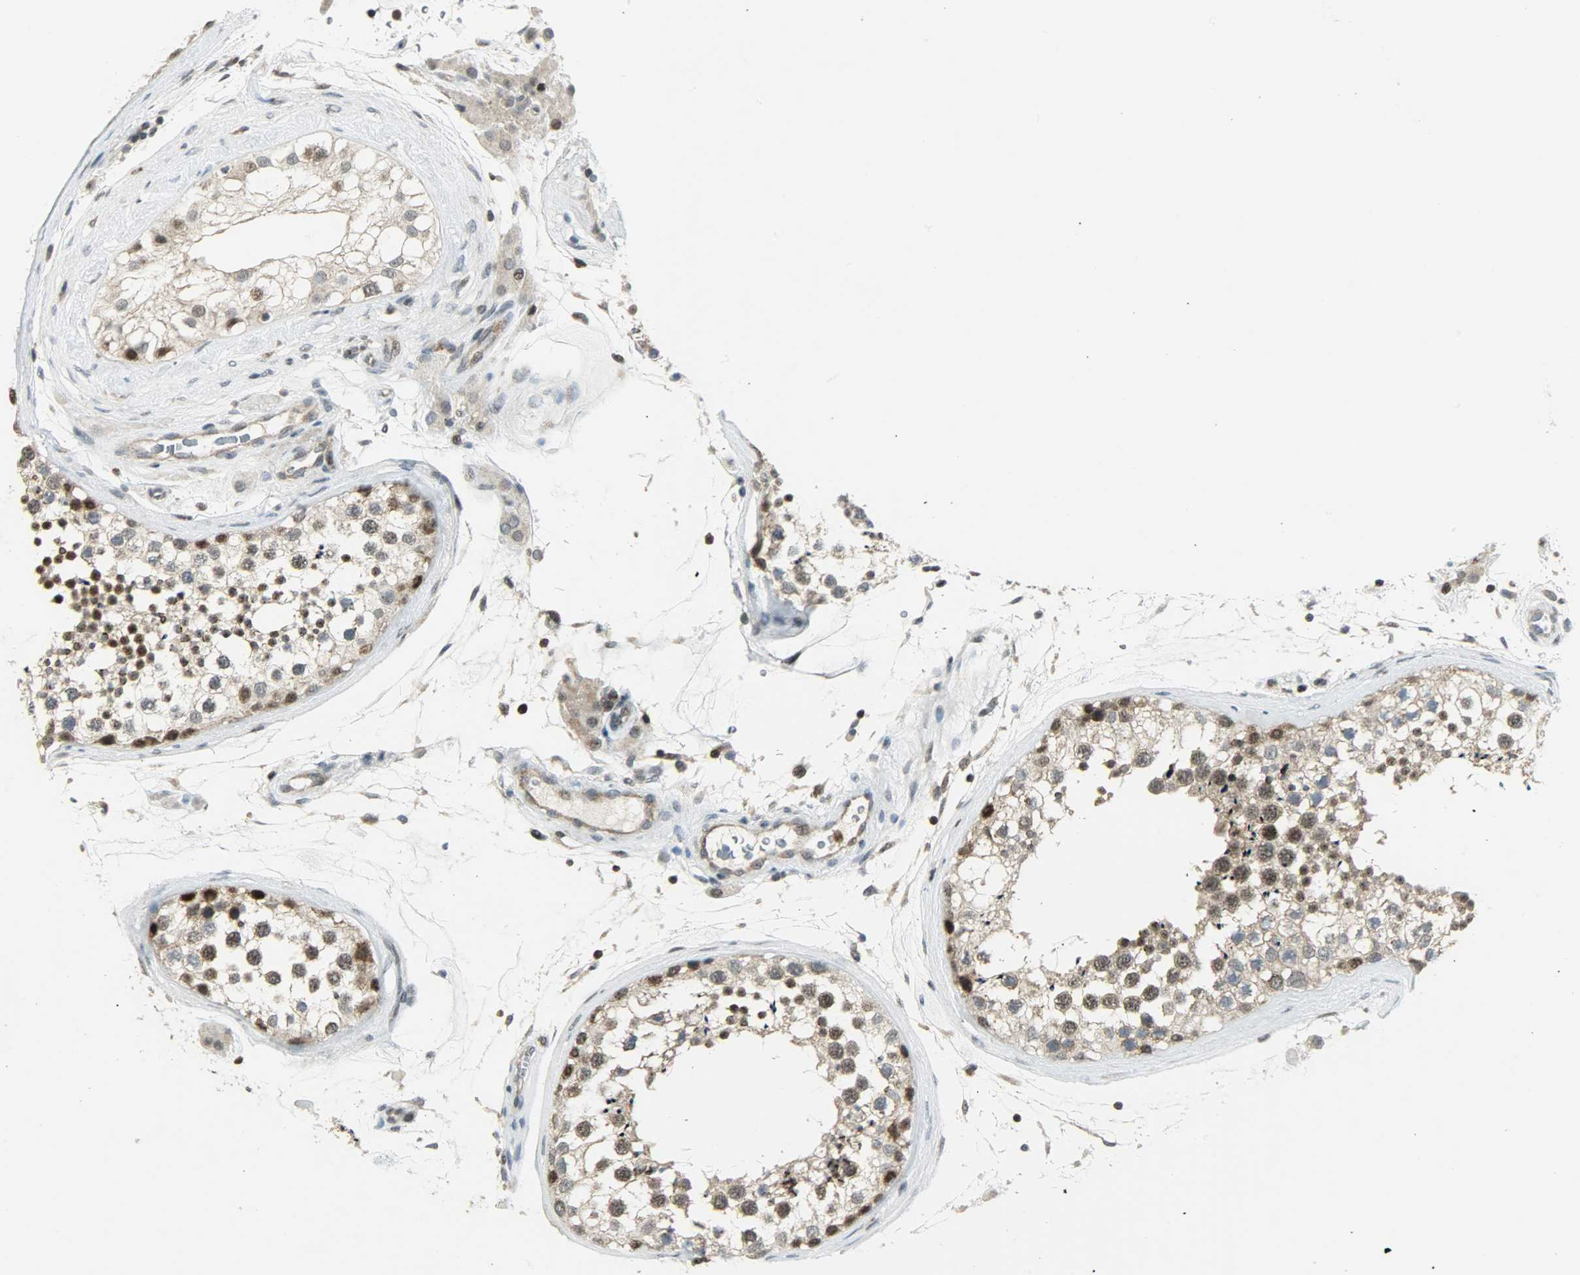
{"staining": {"intensity": "strong", "quantity": ">75%", "location": "cytoplasmic/membranous,nuclear"}, "tissue": "testis", "cell_type": "Cells in seminiferous ducts", "image_type": "normal", "snomed": [{"axis": "morphology", "description": "Normal tissue, NOS"}, {"axis": "topography", "description": "Testis"}], "caption": "Protein analysis of benign testis reveals strong cytoplasmic/membranous,nuclear positivity in about >75% of cells in seminiferous ducts. (DAB = brown stain, brightfield microscopy at high magnification).", "gene": "IL15", "patient": {"sex": "male", "age": 46}}